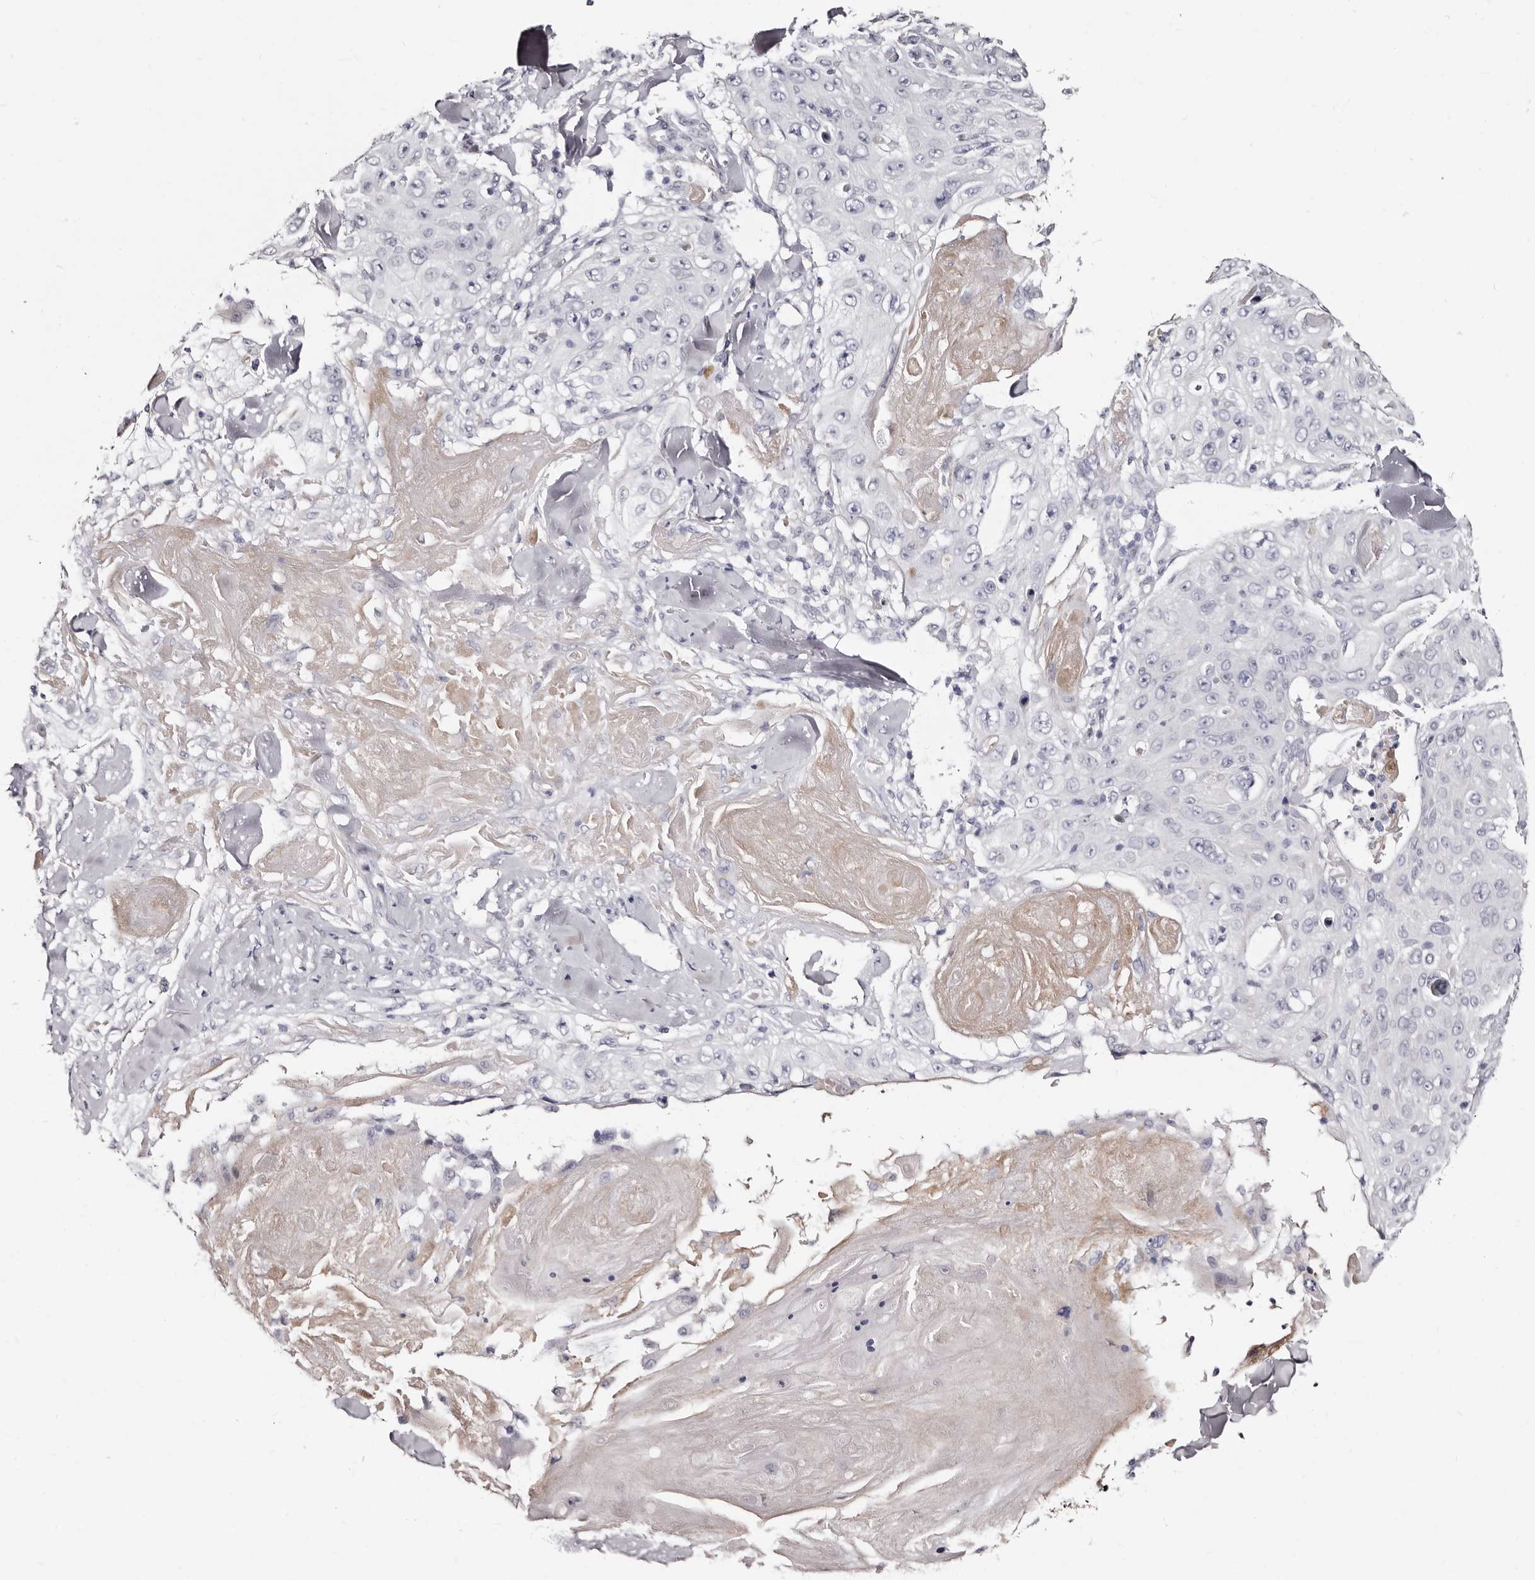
{"staining": {"intensity": "negative", "quantity": "none", "location": "none"}, "tissue": "skin cancer", "cell_type": "Tumor cells", "image_type": "cancer", "snomed": [{"axis": "morphology", "description": "Squamous cell carcinoma, NOS"}, {"axis": "topography", "description": "Skin"}], "caption": "Tumor cells are negative for protein expression in human skin cancer (squamous cell carcinoma).", "gene": "TBC1D22B", "patient": {"sex": "male", "age": 86}}